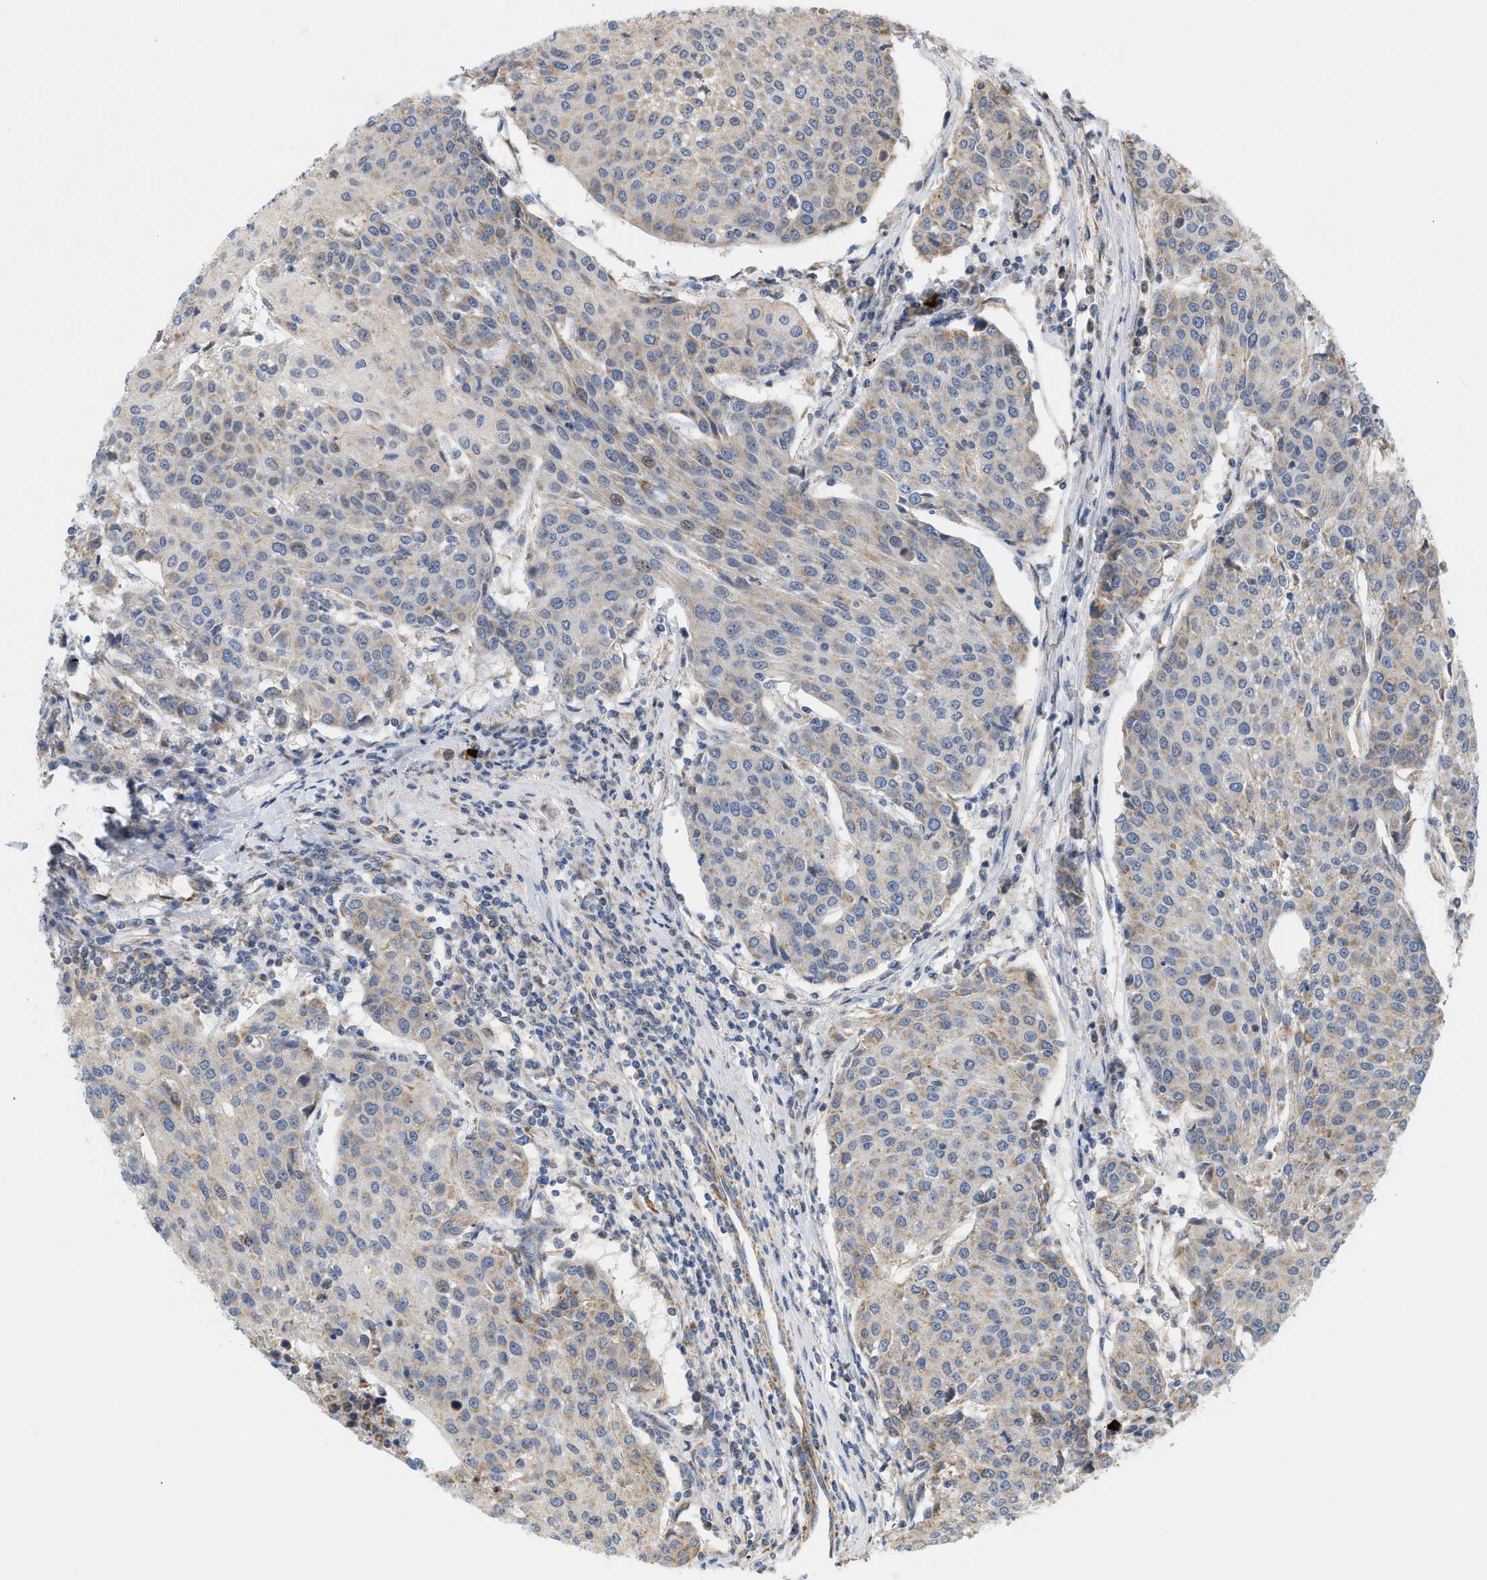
{"staining": {"intensity": "weak", "quantity": "<25%", "location": "cytoplasmic/membranous"}, "tissue": "urothelial cancer", "cell_type": "Tumor cells", "image_type": "cancer", "snomed": [{"axis": "morphology", "description": "Urothelial carcinoma, High grade"}, {"axis": "topography", "description": "Urinary bladder"}], "caption": "High power microscopy micrograph of an IHC micrograph of urothelial carcinoma (high-grade), revealing no significant staining in tumor cells.", "gene": "MCU", "patient": {"sex": "female", "age": 85}}